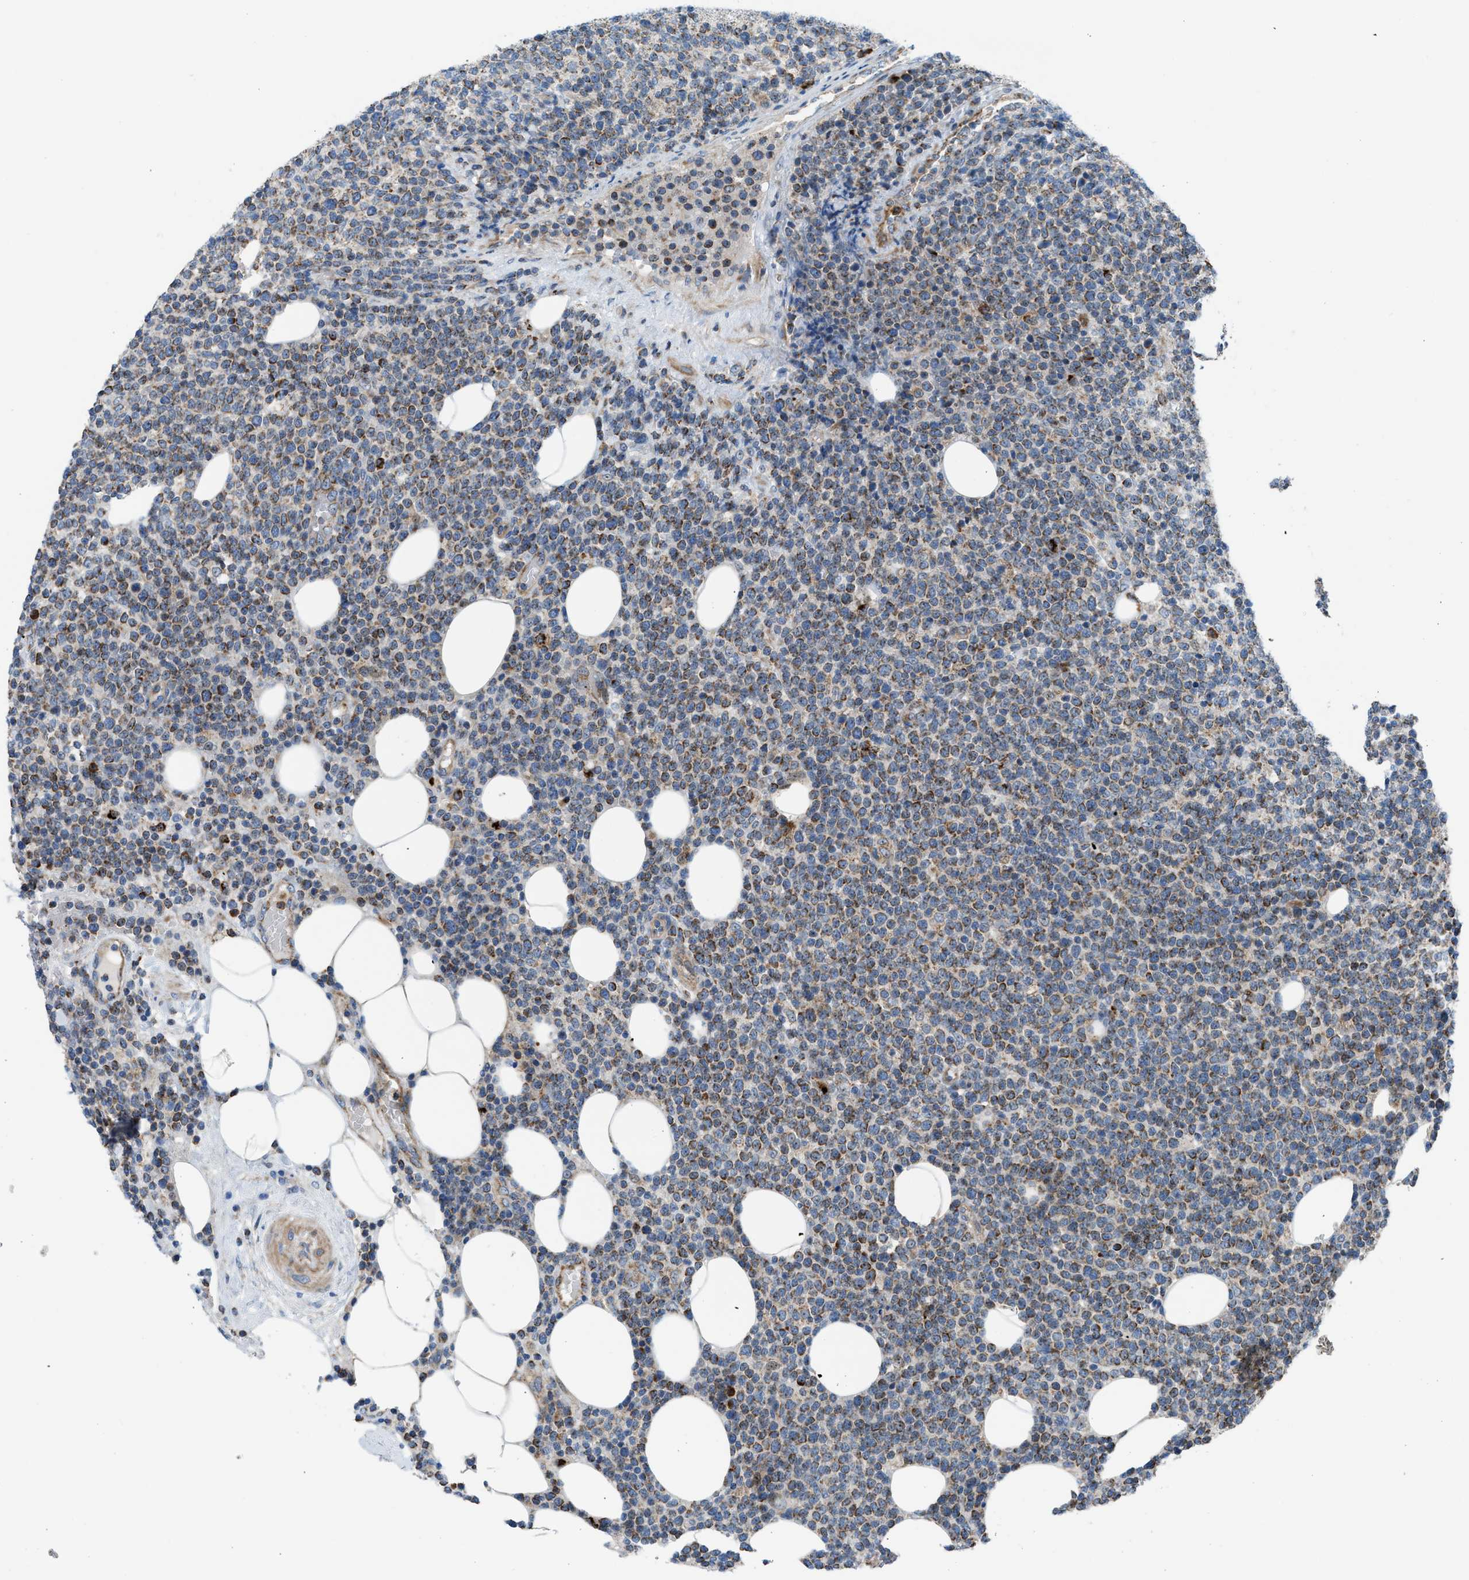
{"staining": {"intensity": "moderate", "quantity": ">75%", "location": "cytoplasmic/membranous"}, "tissue": "lymphoma", "cell_type": "Tumor cells", "image_type": "cancer", "snomed": [{"axis": "morphology", "description": "Malignant lymphoma, non-Hodgkin's type, High grade"}, {"axis": "topography", "description": "Lymph node"}], "caption": "Lymphoma stained with DAB IHC shows medium levels of moderate cytoplasmic/membranous expression in about >75% of tumor cells. (DAB = brown stain, brightfield microscopy at high magnification).", "gene": "TPH1", "patient": {"sex": "male", "age": 61}}